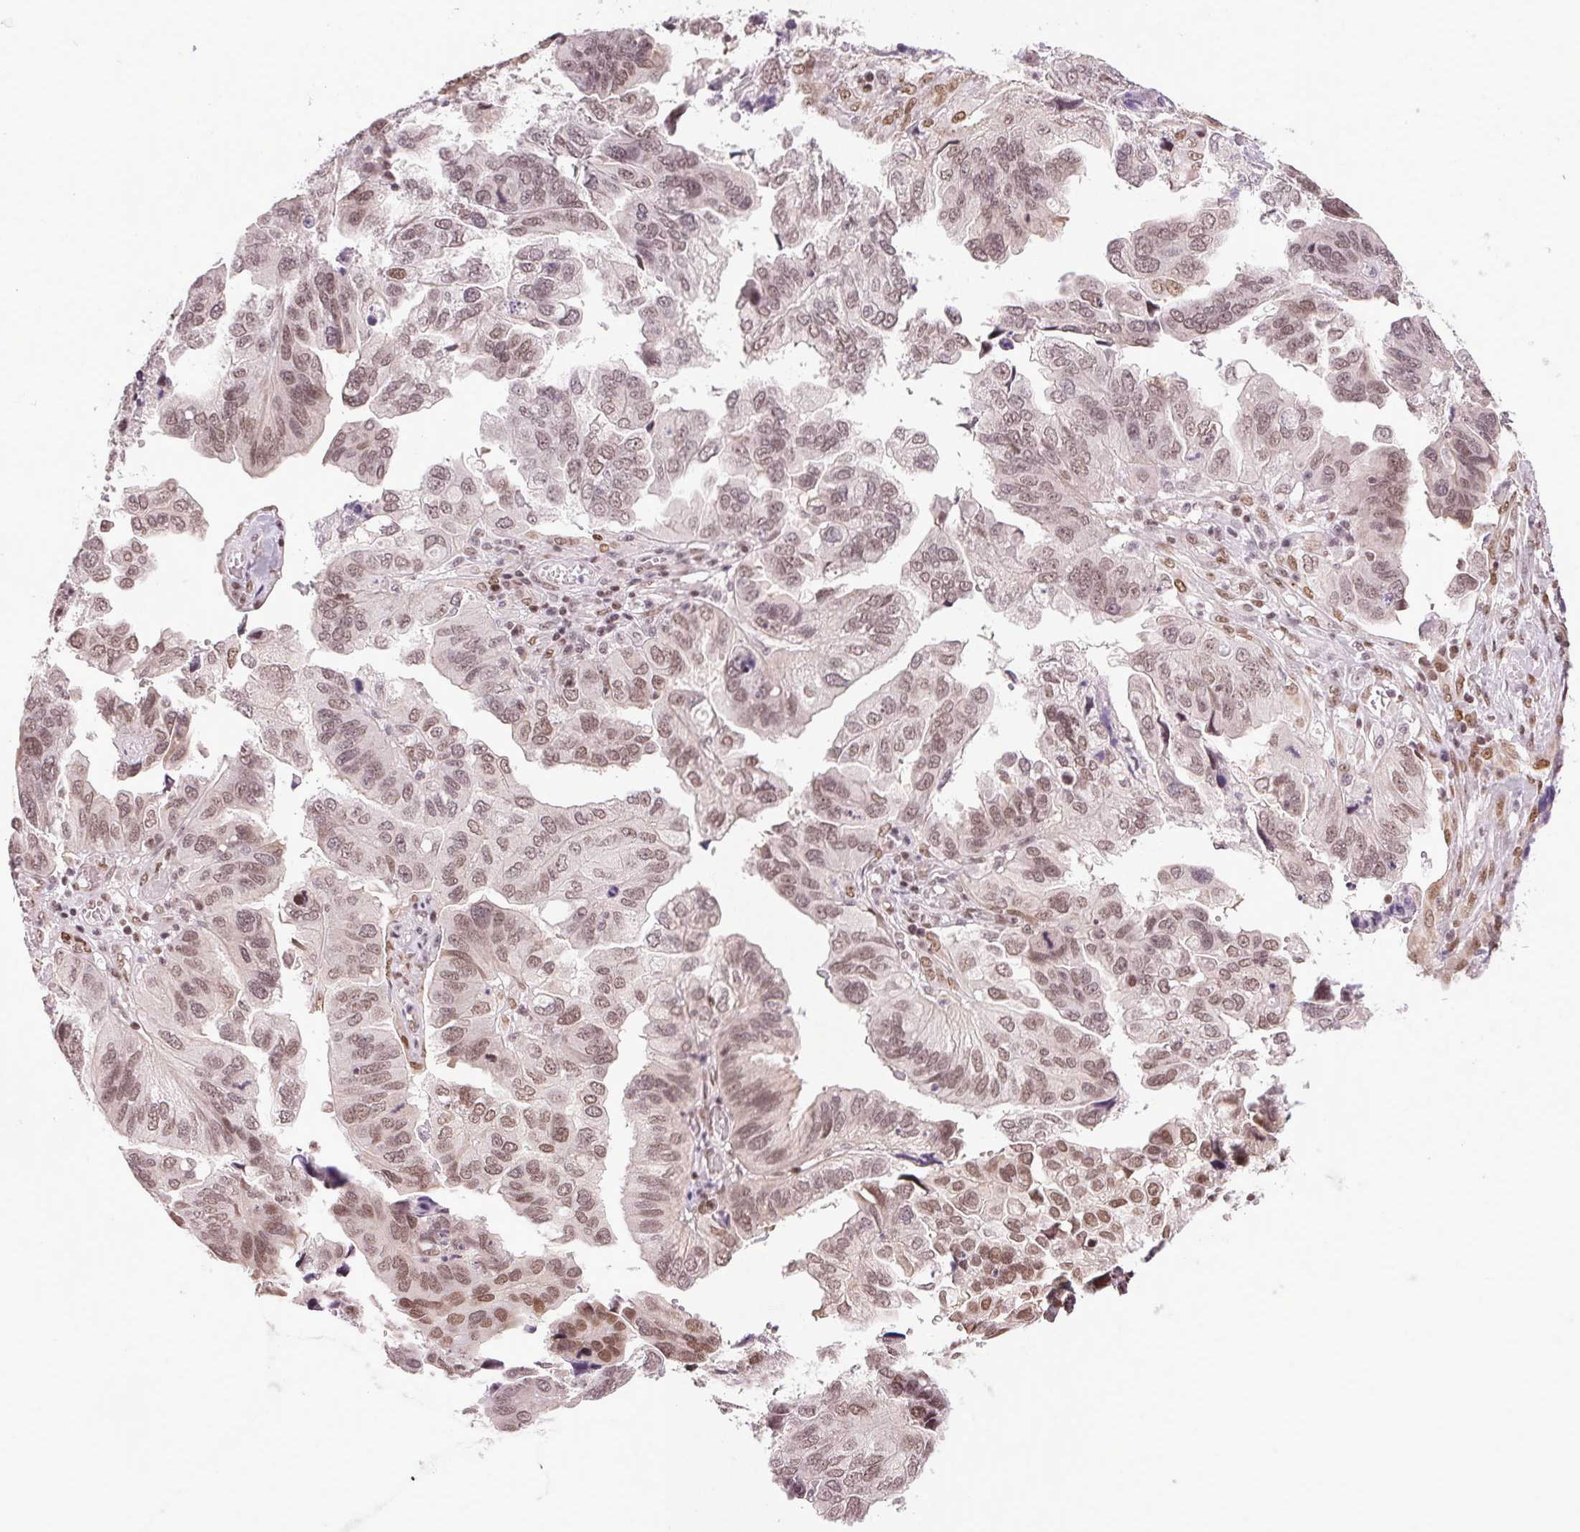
{"staining": {"intensity": "moderate", "quantity": ">75%", "location": "nuclear"}, "tissue": "endometrial cancer", "cell_type": "Tumor cells", "image_type": "cancer", "snomed": [{"axis": "morphology", "description": "Adenocarcinoma, NOS"}, {"axis": "topography", "description": "Endometrium"}], "caption": "Approximately >75% of tumor cells in adenocarcinoma (endometrial) display moderate nuclear protein expression as visualized by brown immunohistochemical staining.", "gene": "XPC", "patient": {"sex": "female", "age": 43}}